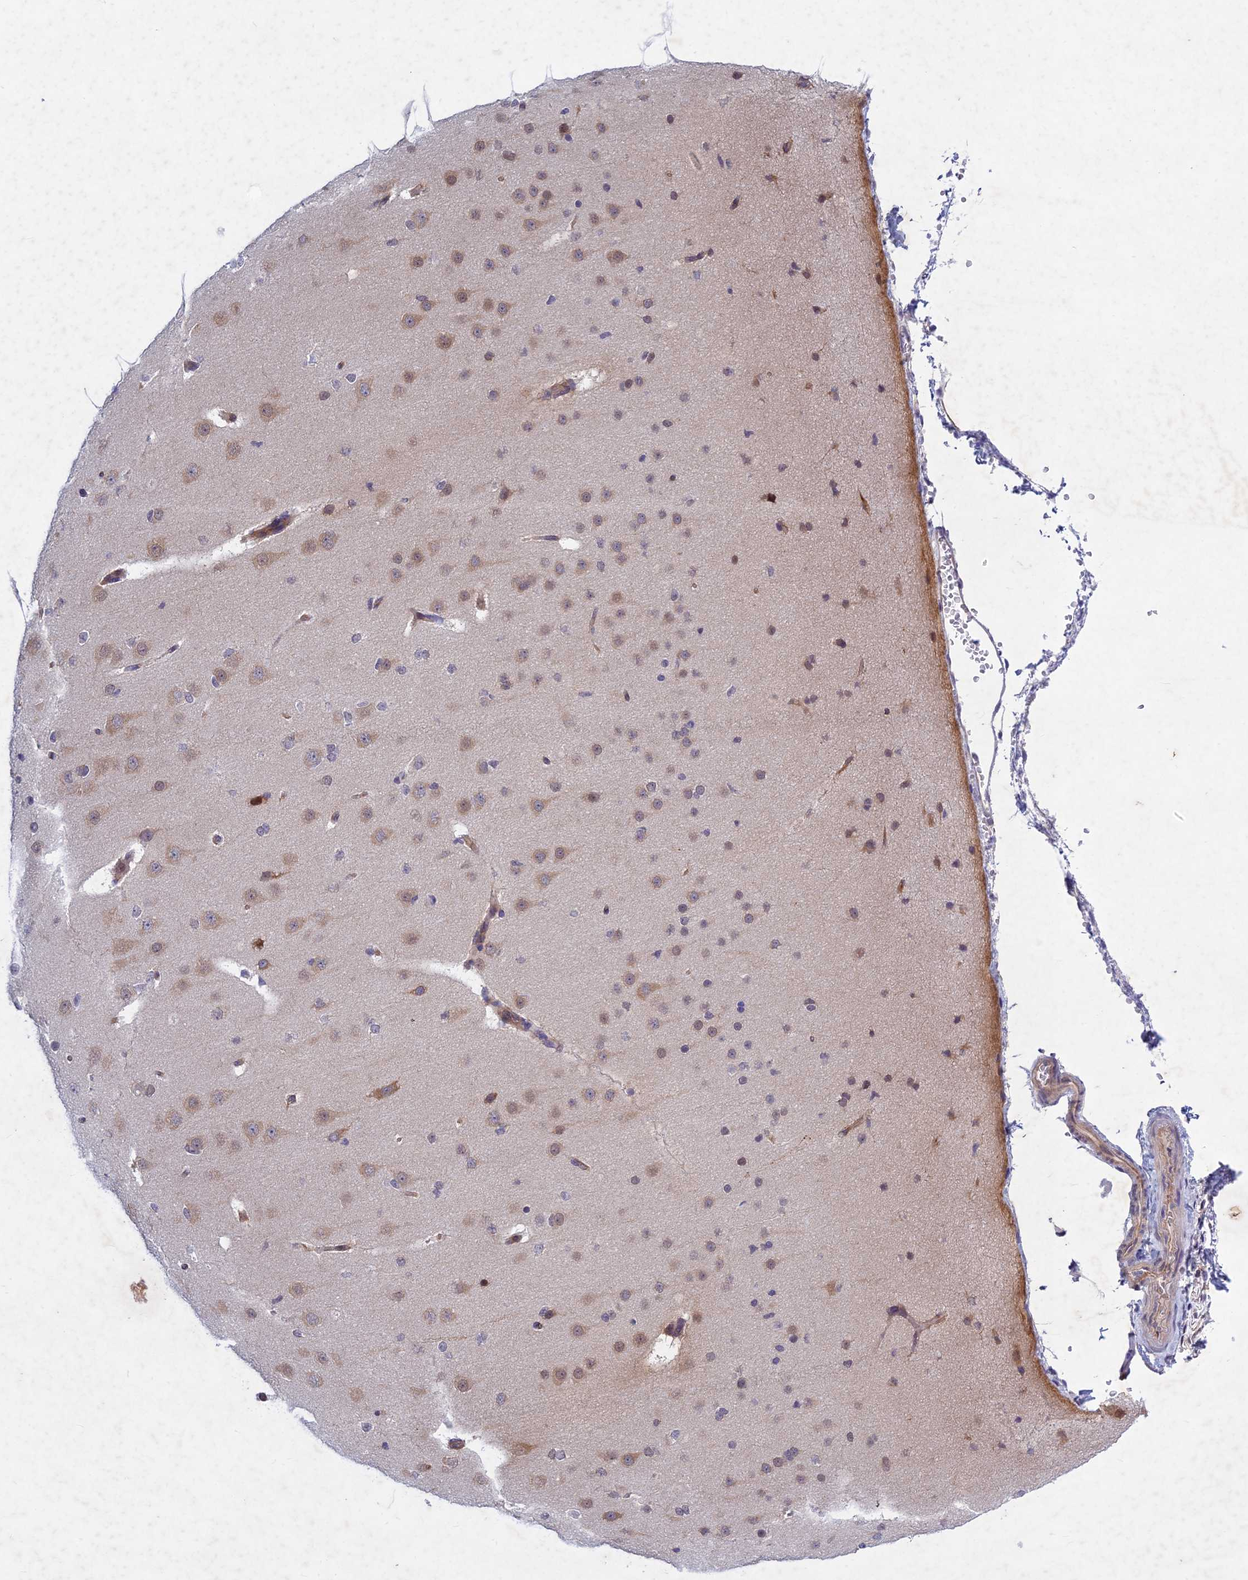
{"staining": {"intensity": "weak", "quantity": ">75%", "location": "cytoplasmic/membranous"}, "tissue": "cerebral cortex", "cell_type": "Endothelial cells", "image_type": "normal", "snomed": [{"axis": "morphology", "description": "Normal tissue, NOS"}, {"axis": "morphology", "description": "Developmental malformation"}, {"axis": "topography", "description": "Cerebral cortex"}], "caption": "Immunohistochemical staining of benign cerebral cortex exhibits low levels of weak cytoplasmic/membranous positivity in about >75% of endothelial cells.", "gene": "PTHLH", "patient": {"sex": "female", "age": 30}}